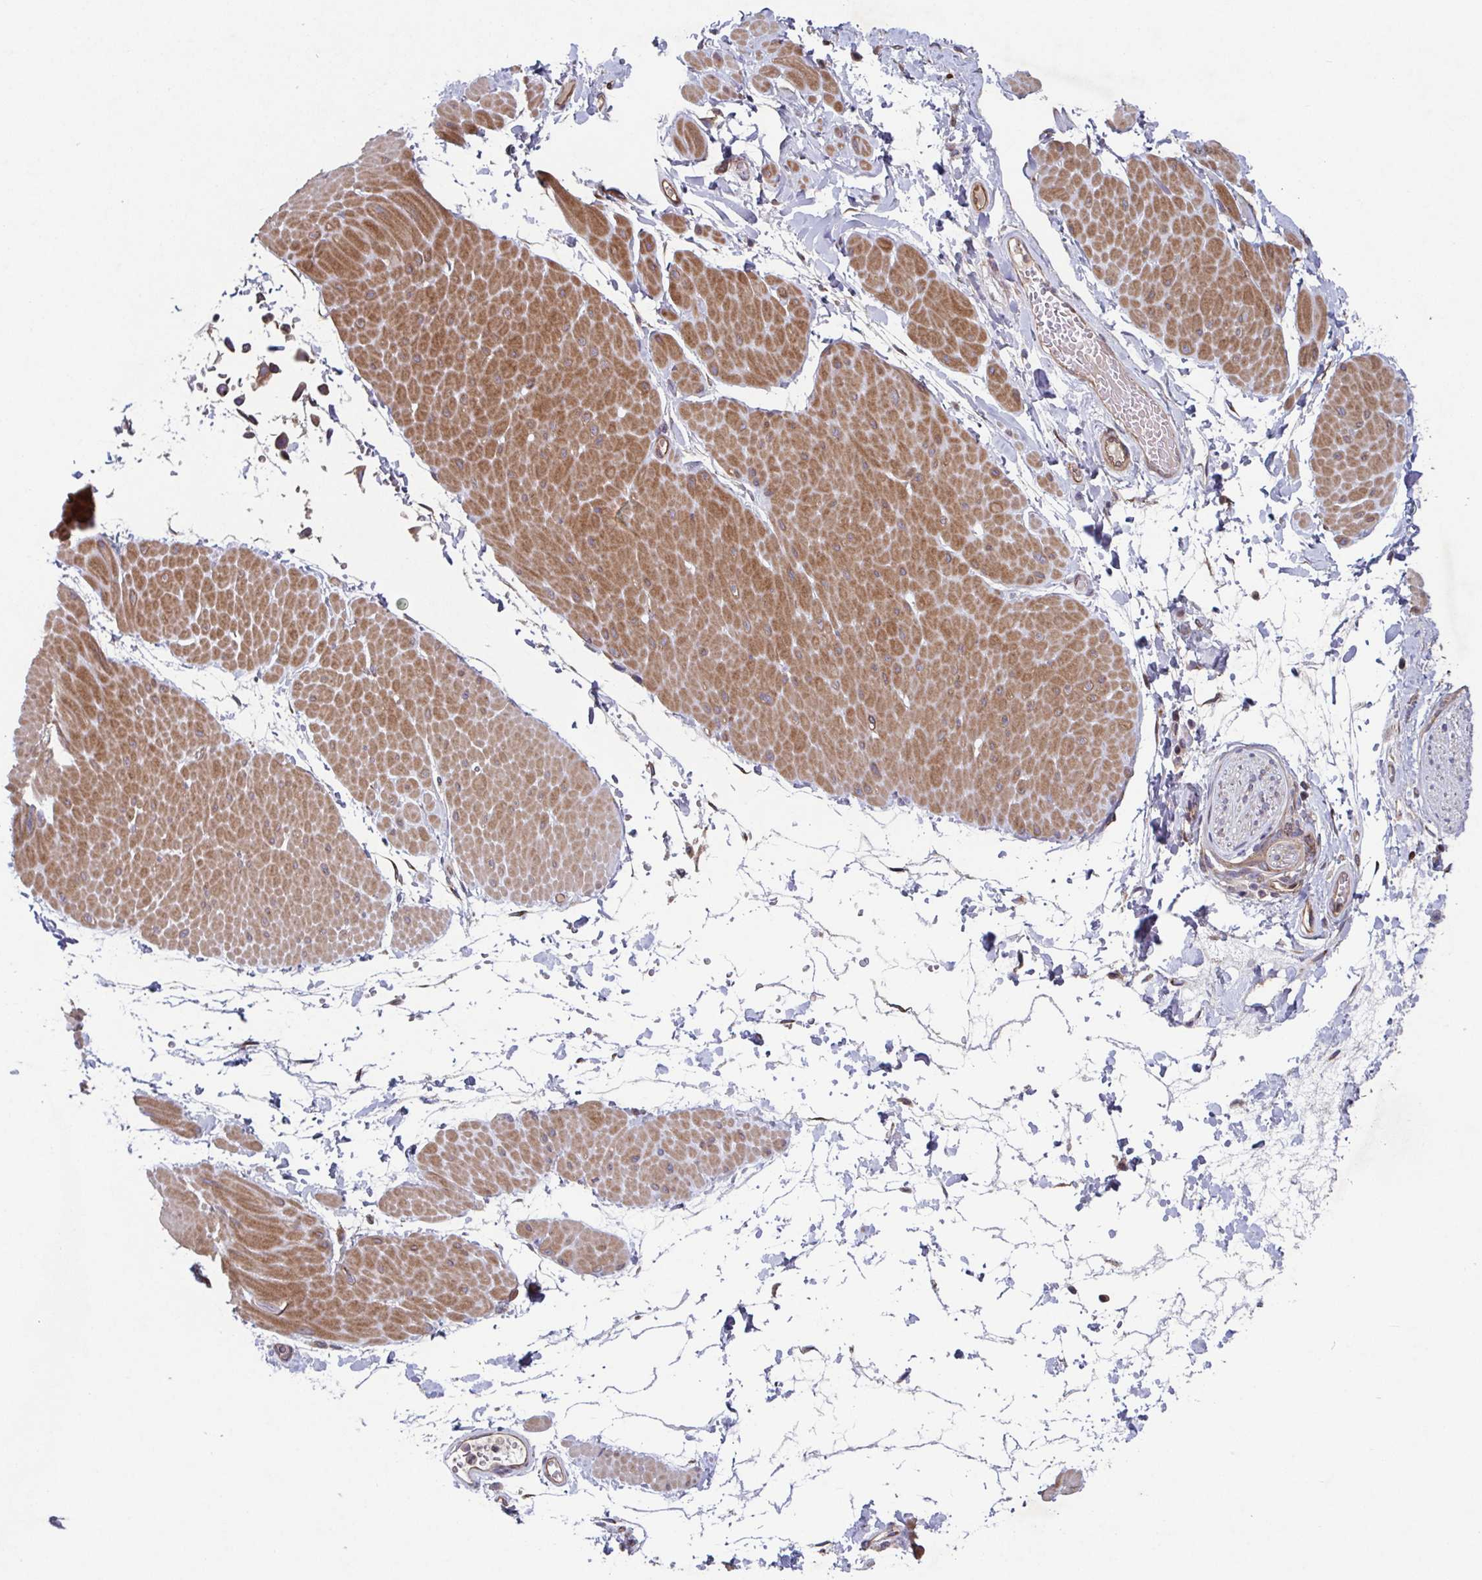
{"staining": {"intensity": "weak", "quantity": "<25%", "location": "cytoplasmic/membranous"}, "tissue": "adipose tissue", "cell_type": "Adipocytes", "image_type": "normal", "snomed": [{"axis": "morphology", "description": "Normal tissue, NOS"}, {"axis": "topography", "description": "Smooth muscle"}, {"axis": "topography", "description": "Peripheral nerve tissue"}], "caption": "Immunohistochemistry histopathology image of unremarkable adipose tissue: human adipose tissue stained with DAB exhibits no significant protein expression in adipocytes. The staining was performed using DAB to visualize the protein expression in brown, while the nuclei were stained in blue with hematoxylin (Magnification: 20x).", "gene": "COPB1", "patient": {"sex": "male", "age": 58}}